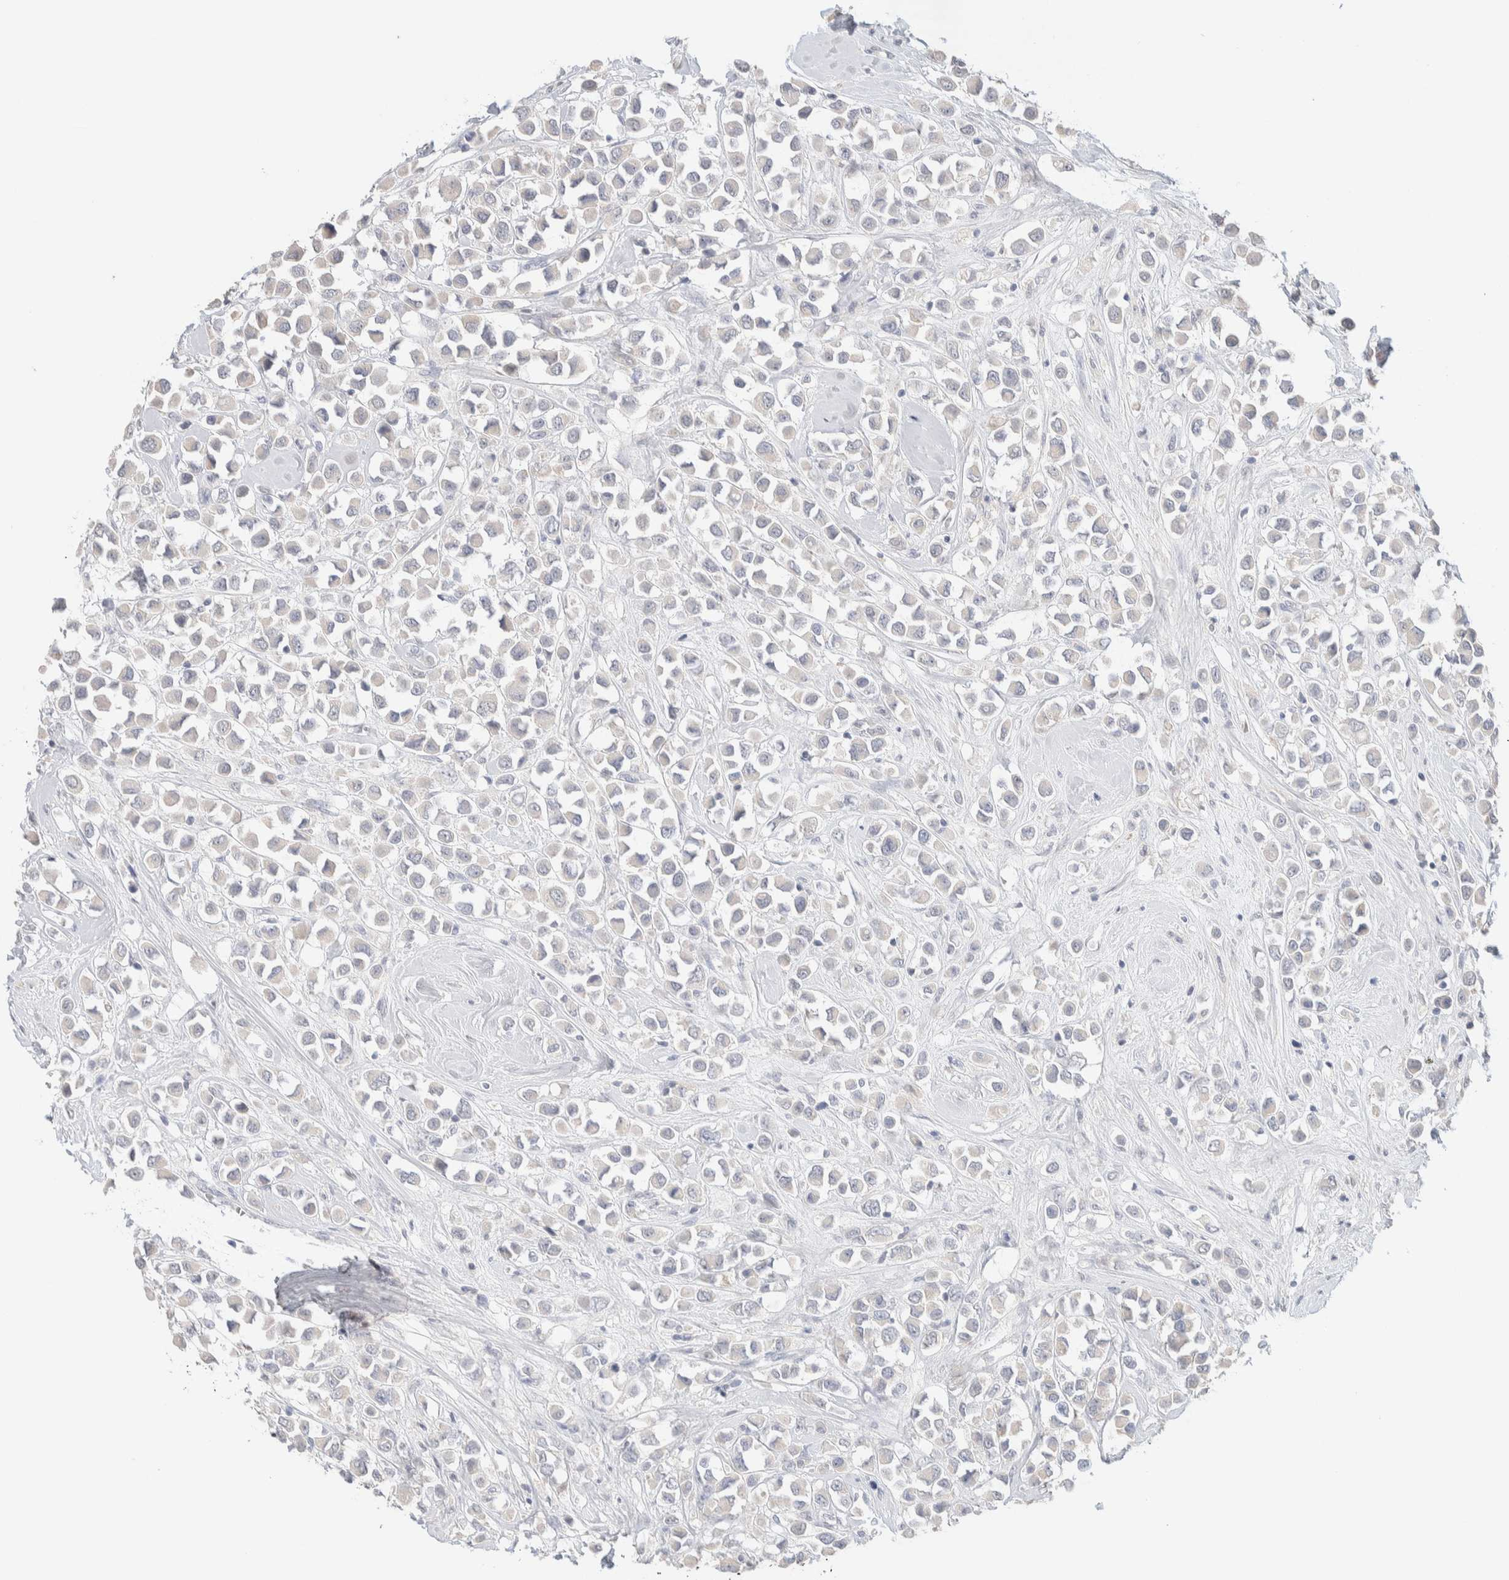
{"staining": {"intensity": "negative", "quantity": "none", "location": "none"}, "tissue": "breast cancer", "cell_type": "Tumor cells", "image_type": "cancer", "snomed": [{"axis": "morphology", "description": "Duct carcinoma"}, {"axis": "topography", "description": "Breast"}], "caption": "Tumor cells are negative for brown protein staining in breast invasive ductal carcinoma.", "gene": "RIDA", "patient": {"sex": "female", "age": 61}}